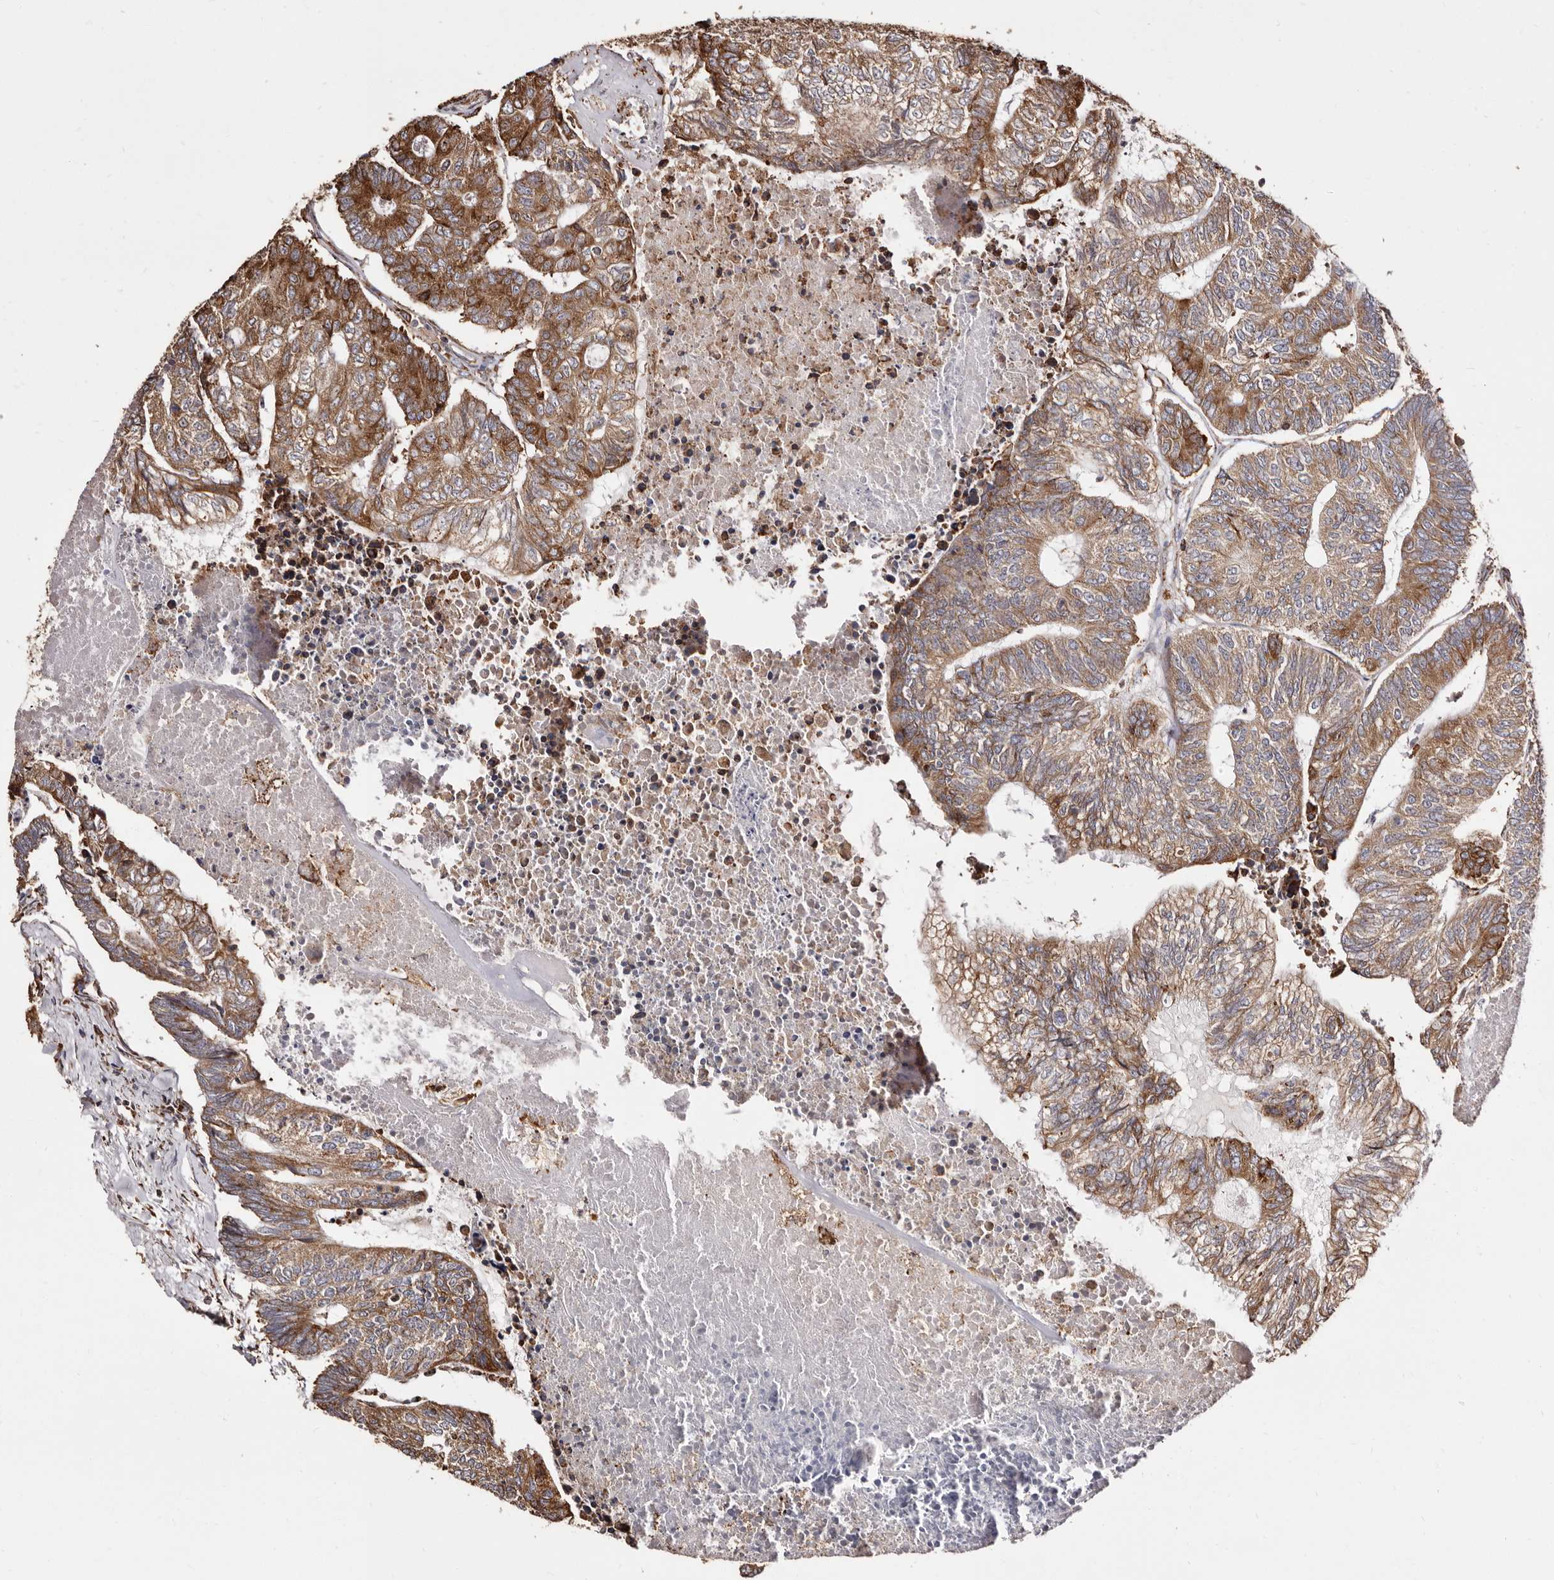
{"staining": {"intensity": "moderate", "quantity": ">75%", "location": "cytoplasmic/membranous"}, "tissue": "colorectal cancer", "cell_type": "Tumor cells", "image_type": "cancer", "snomed": [{"axis": "morphology", "description": "Adenocarcinoma, NOS"}, {"axis": "topography", "description": "Colon"}], "caption": "IHC image of neoplastic tissue: adenocarcinoma (colorectal) stained using immunohistochemistry demonstrates medium levels of moderate protein expression localized specifically in the cytoplasmic/membranous of tumor cells, appearing as a cytoplasmic/membranous brown color.", "gene": "ACBD6", "patient": {"sex": "female", "age": 67}}